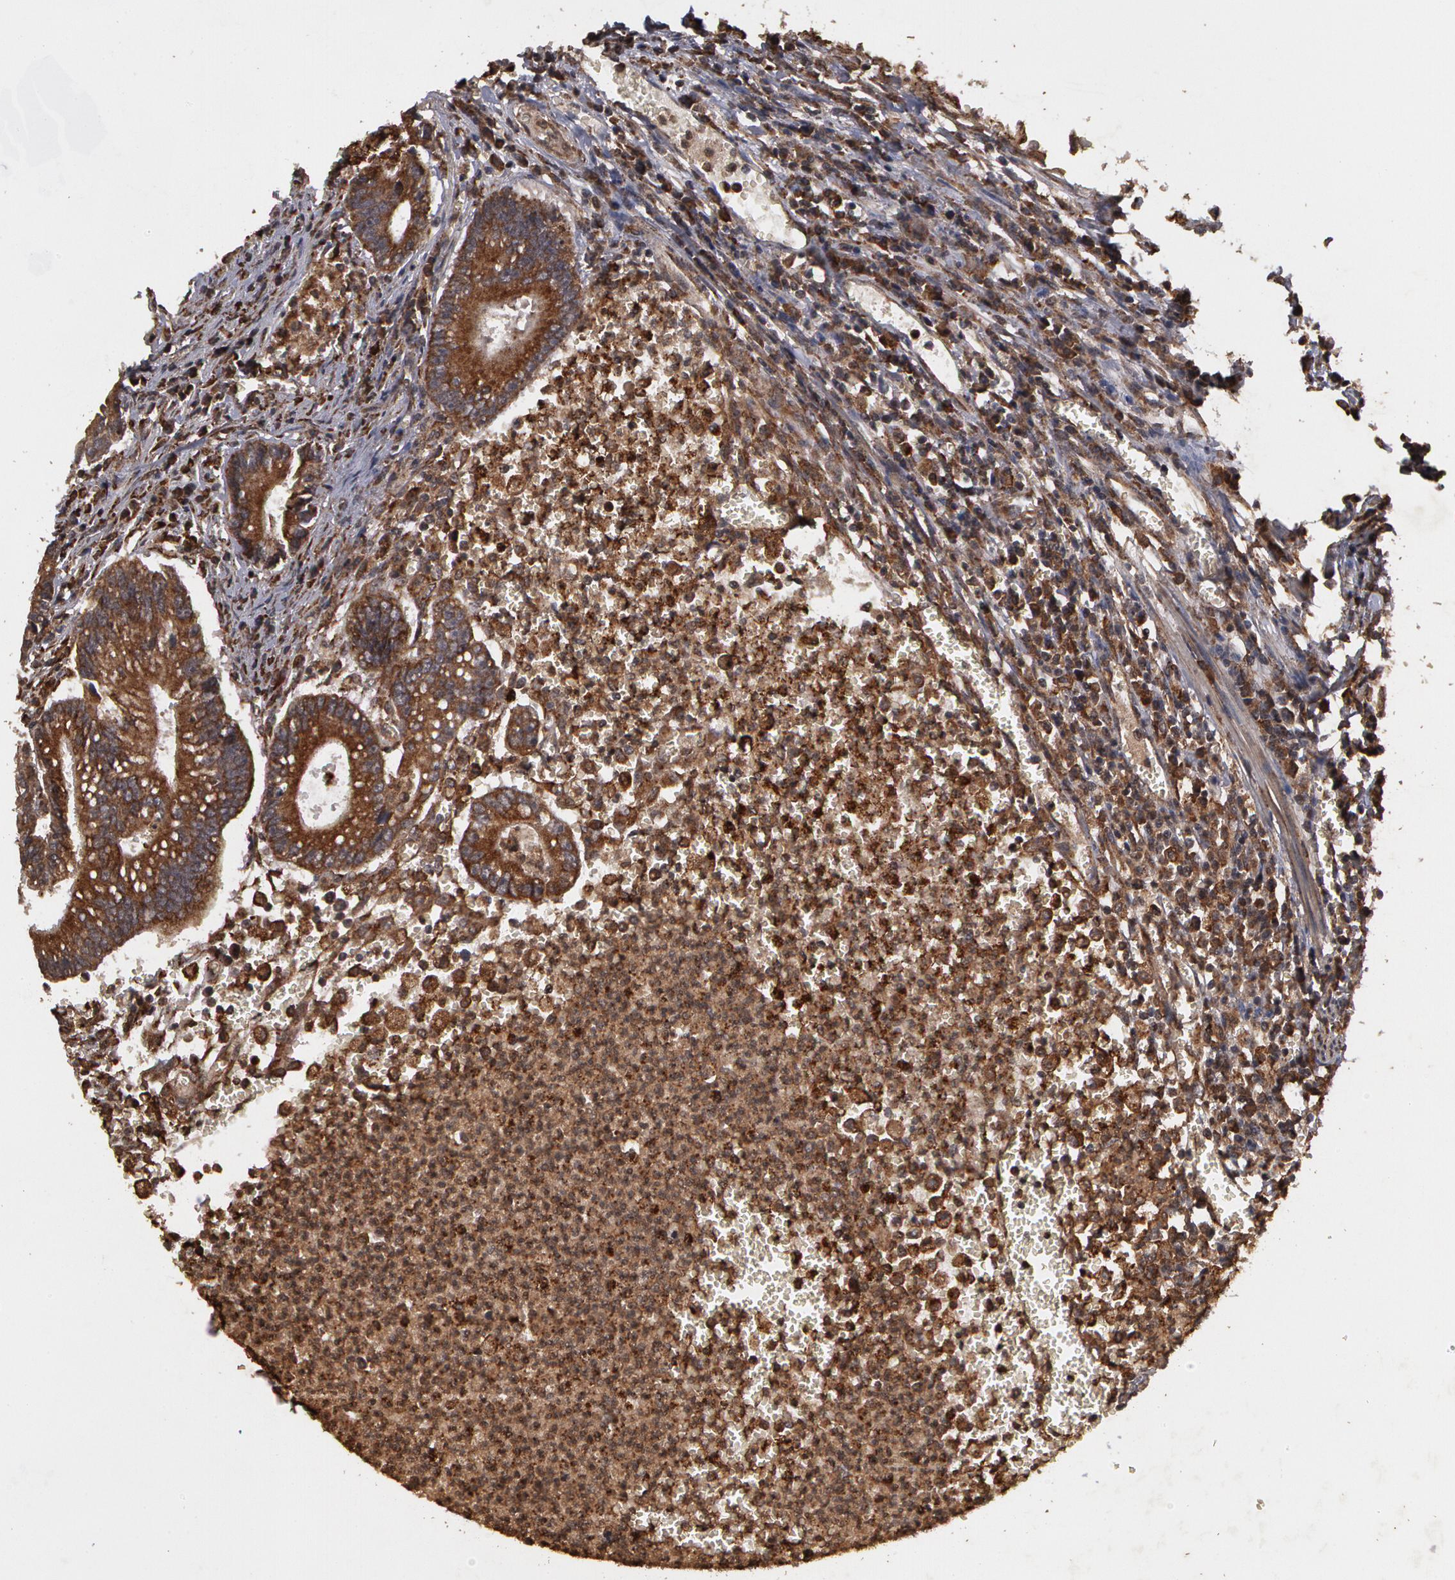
{"staining": {"intensity": "moderate", "quantity": ">75%", "location": "cytoplasmic/membranous"}, "tissue": "colorectal cancer", "cell_type": "Tumor cells", "image_type": "cancer", "snomed": [{"axis": "morphology", "description": "Adenocarcinoma, NOS"}, {"axis": "topography", "description": "Rectum"}], "caption": "Human colorectal cancer stained for a protein (brown) exhibits moderate cytoplasmic/membranous positive expression in about >75% of tumor cells.", "gene": "CALR", "patient": {"sex": "female", "age": 81}}